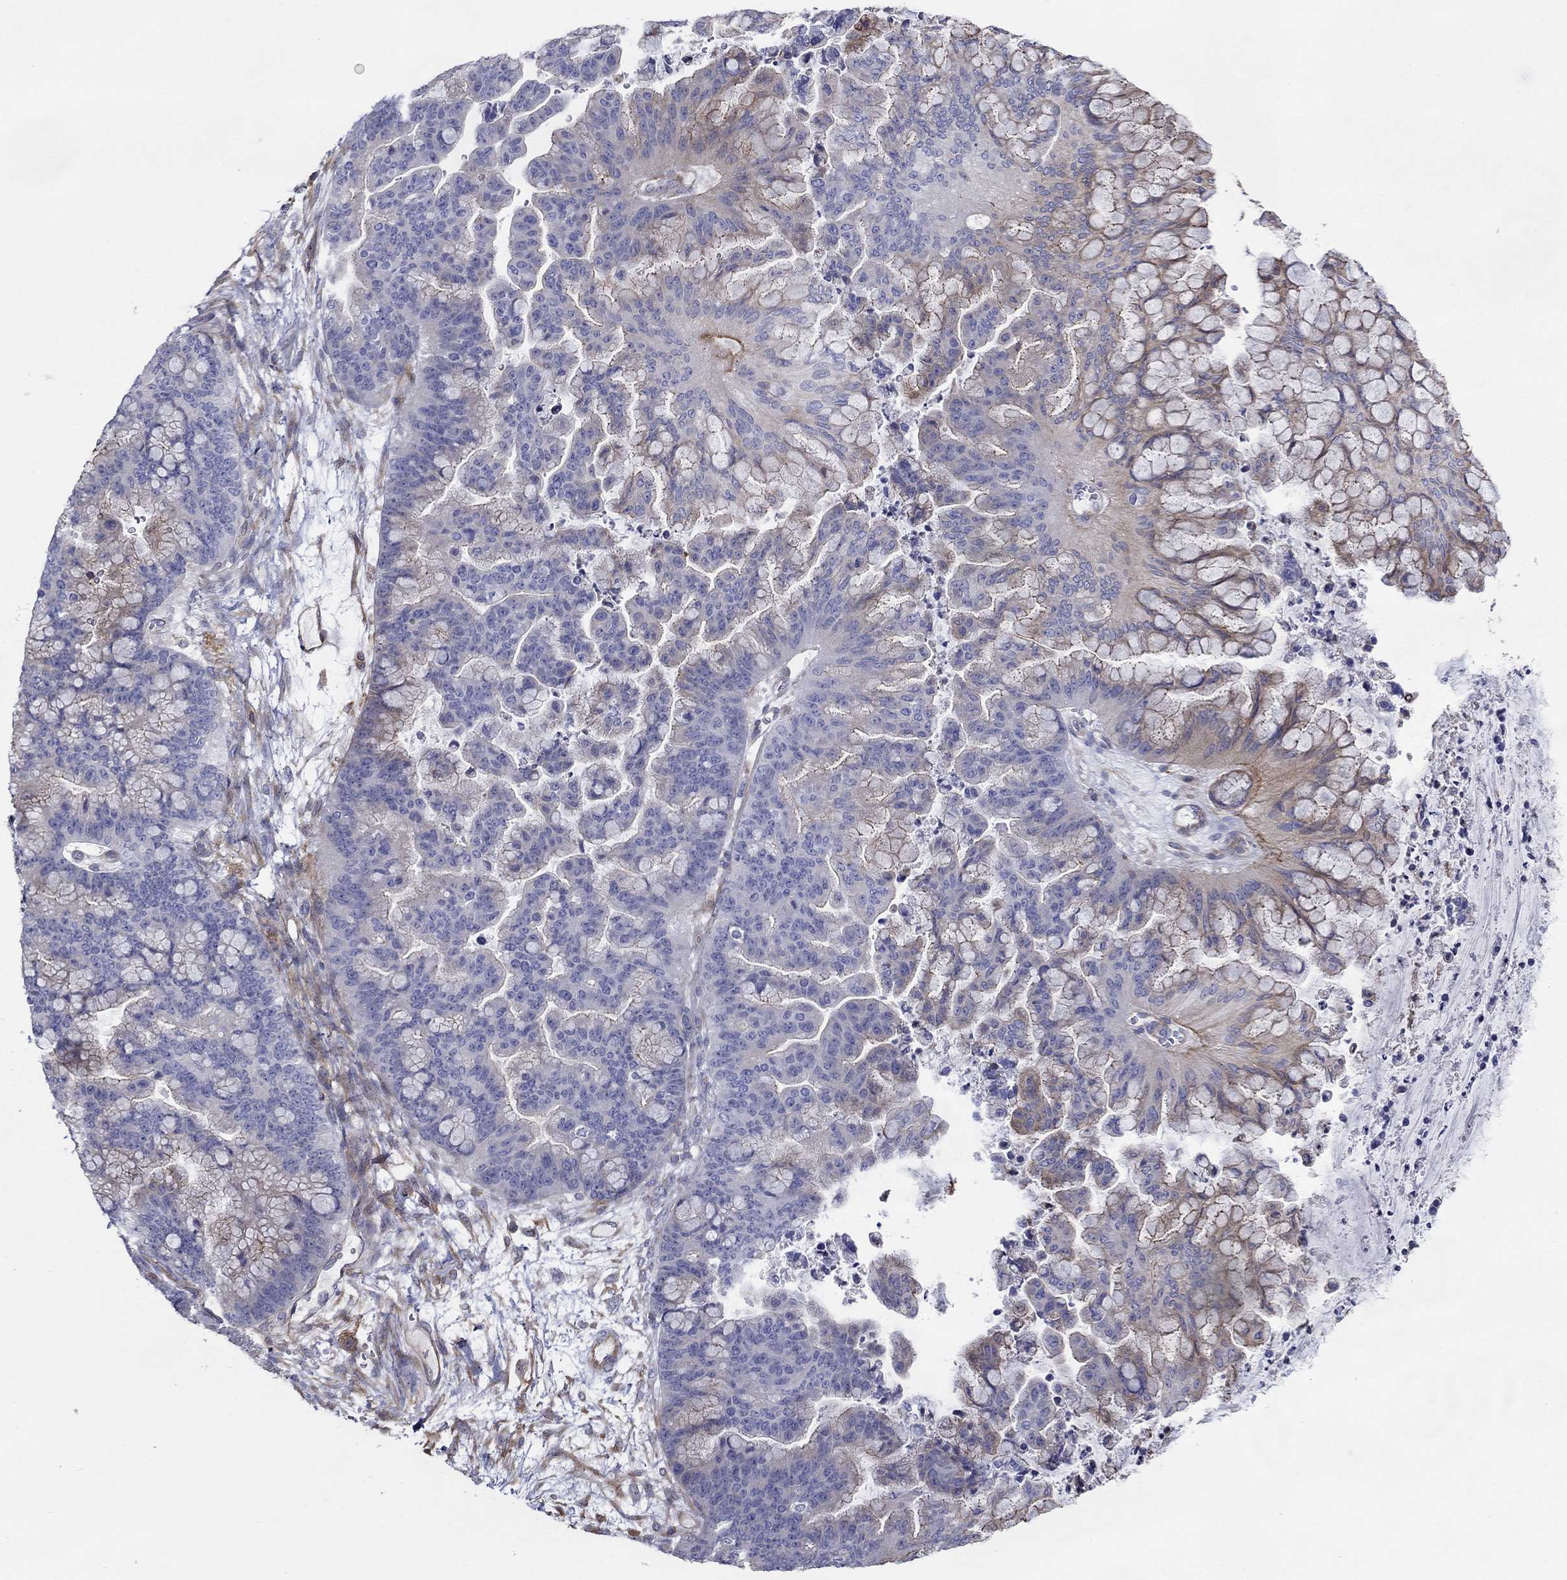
{"staining": {"intensity": "moderate", "quantity": "<25%", "location": "cytoplasmic/membranous"}, "tissue": "ovarian cancer", "cell_type": "Tumor cells", "image_type": "cancer", "snomed": [{"axis": "morphology", "description": "Cystadenocarcinoma, mucinous, NOS"}, {"axis": "topography", "description": "Ovary"}], "caption": "This is a micrograph of IHC staining of ovarian cancer, which shows moderate expression in the cytoplasmic/membranous of tumor cells.", "gene": "NPHP1", "patient": {"sex": "female", "age": 67}}